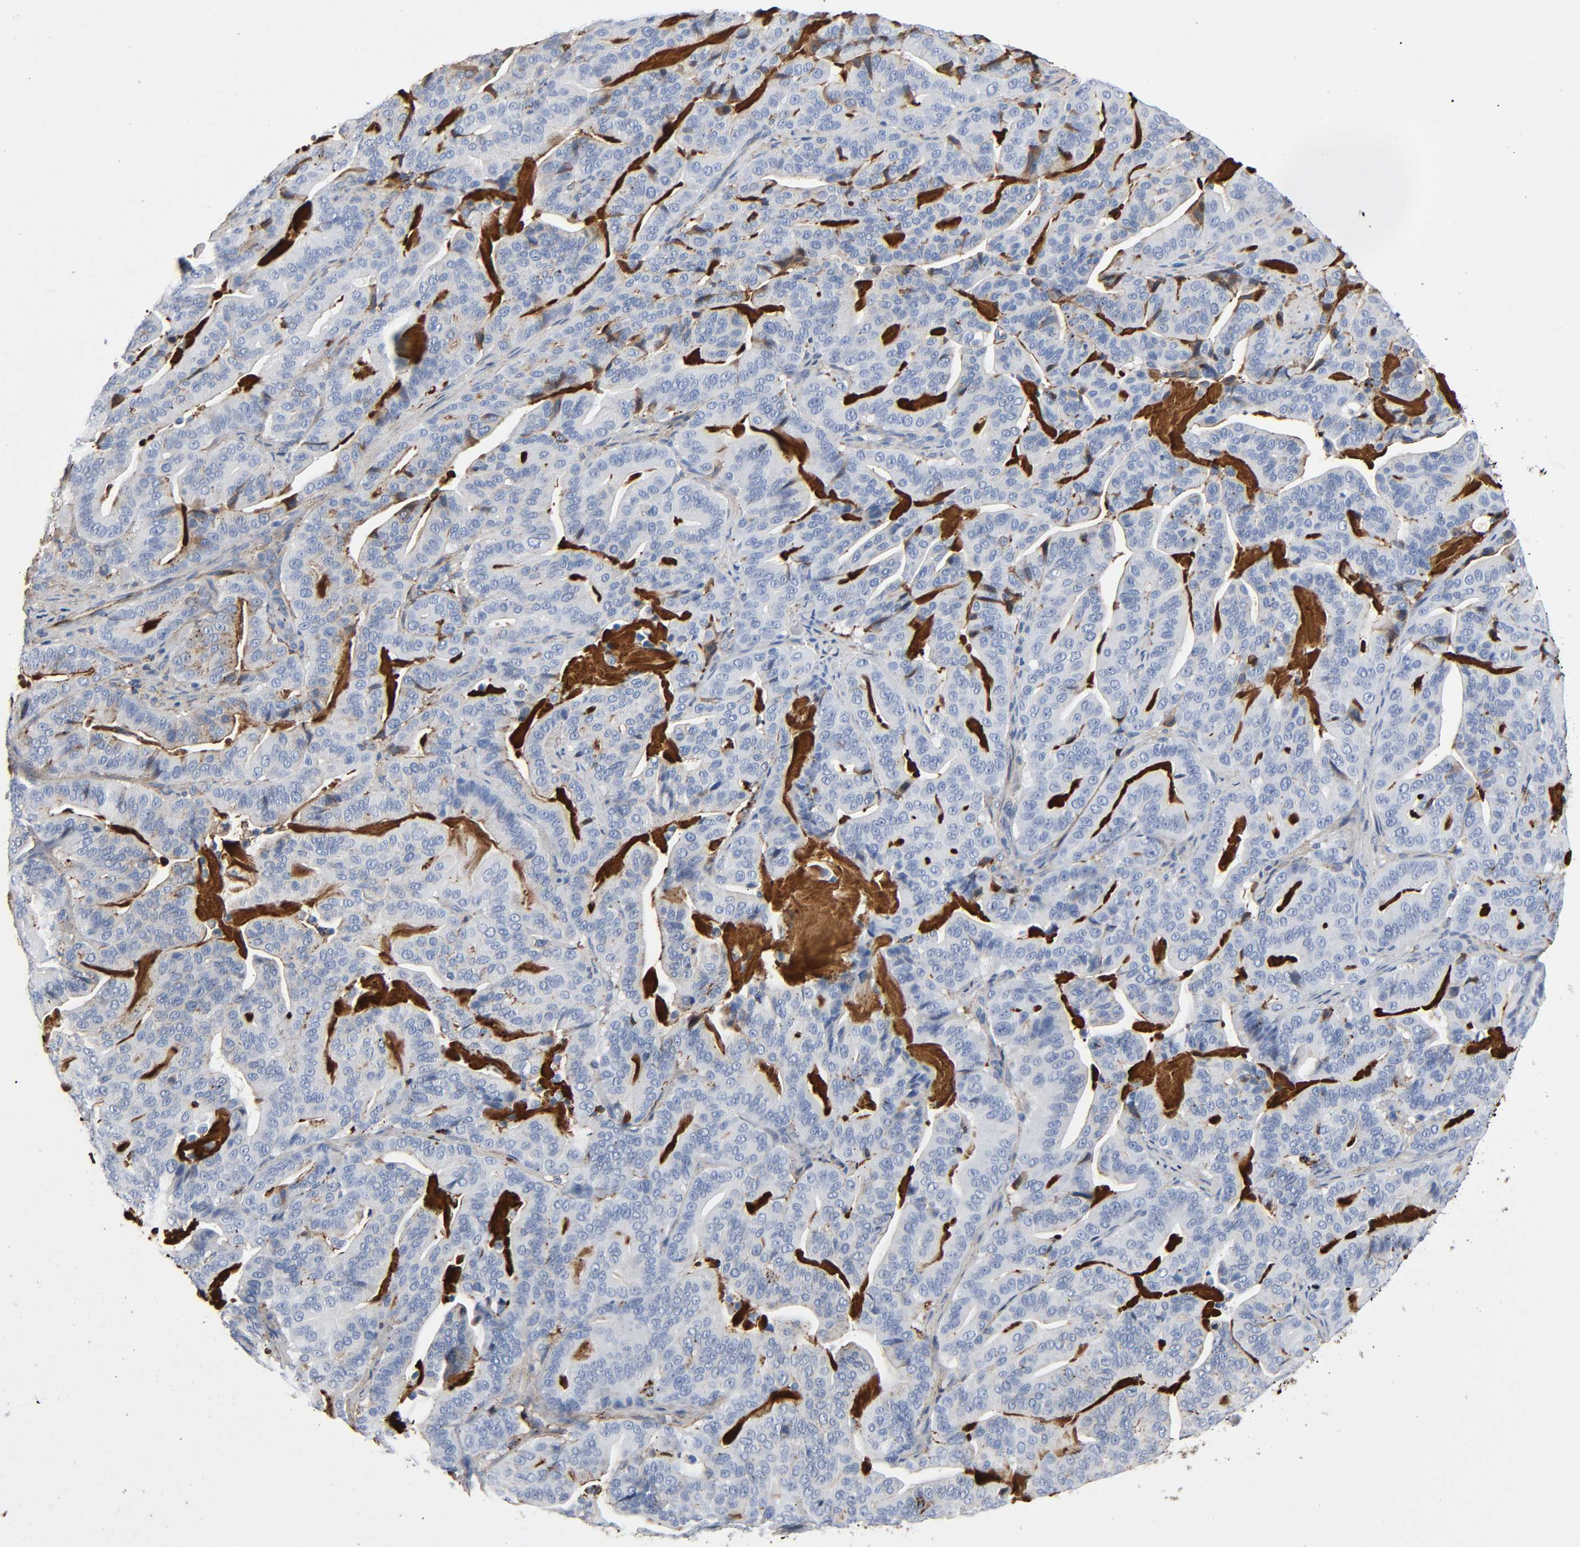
{"staining": {"intensity": "weak", "quantity": "<25%", "location": "cytoplasmic/membranous"}, "tissue": "pancreatic cancer", "cell_type": "Tumor cells", "image_type": "cancer", "snomed": [{"axis": "morphology", "description": "Adenocarcinoma, NOS"}, {"axis": "topography", "description": "Pancreas"}], "caption": "Pancreatic cancer was stained to show a protein in brown. There is no significant expression in tumor cells.", "gene": "C3", "patient": {"sex": "male", "age": 63}}